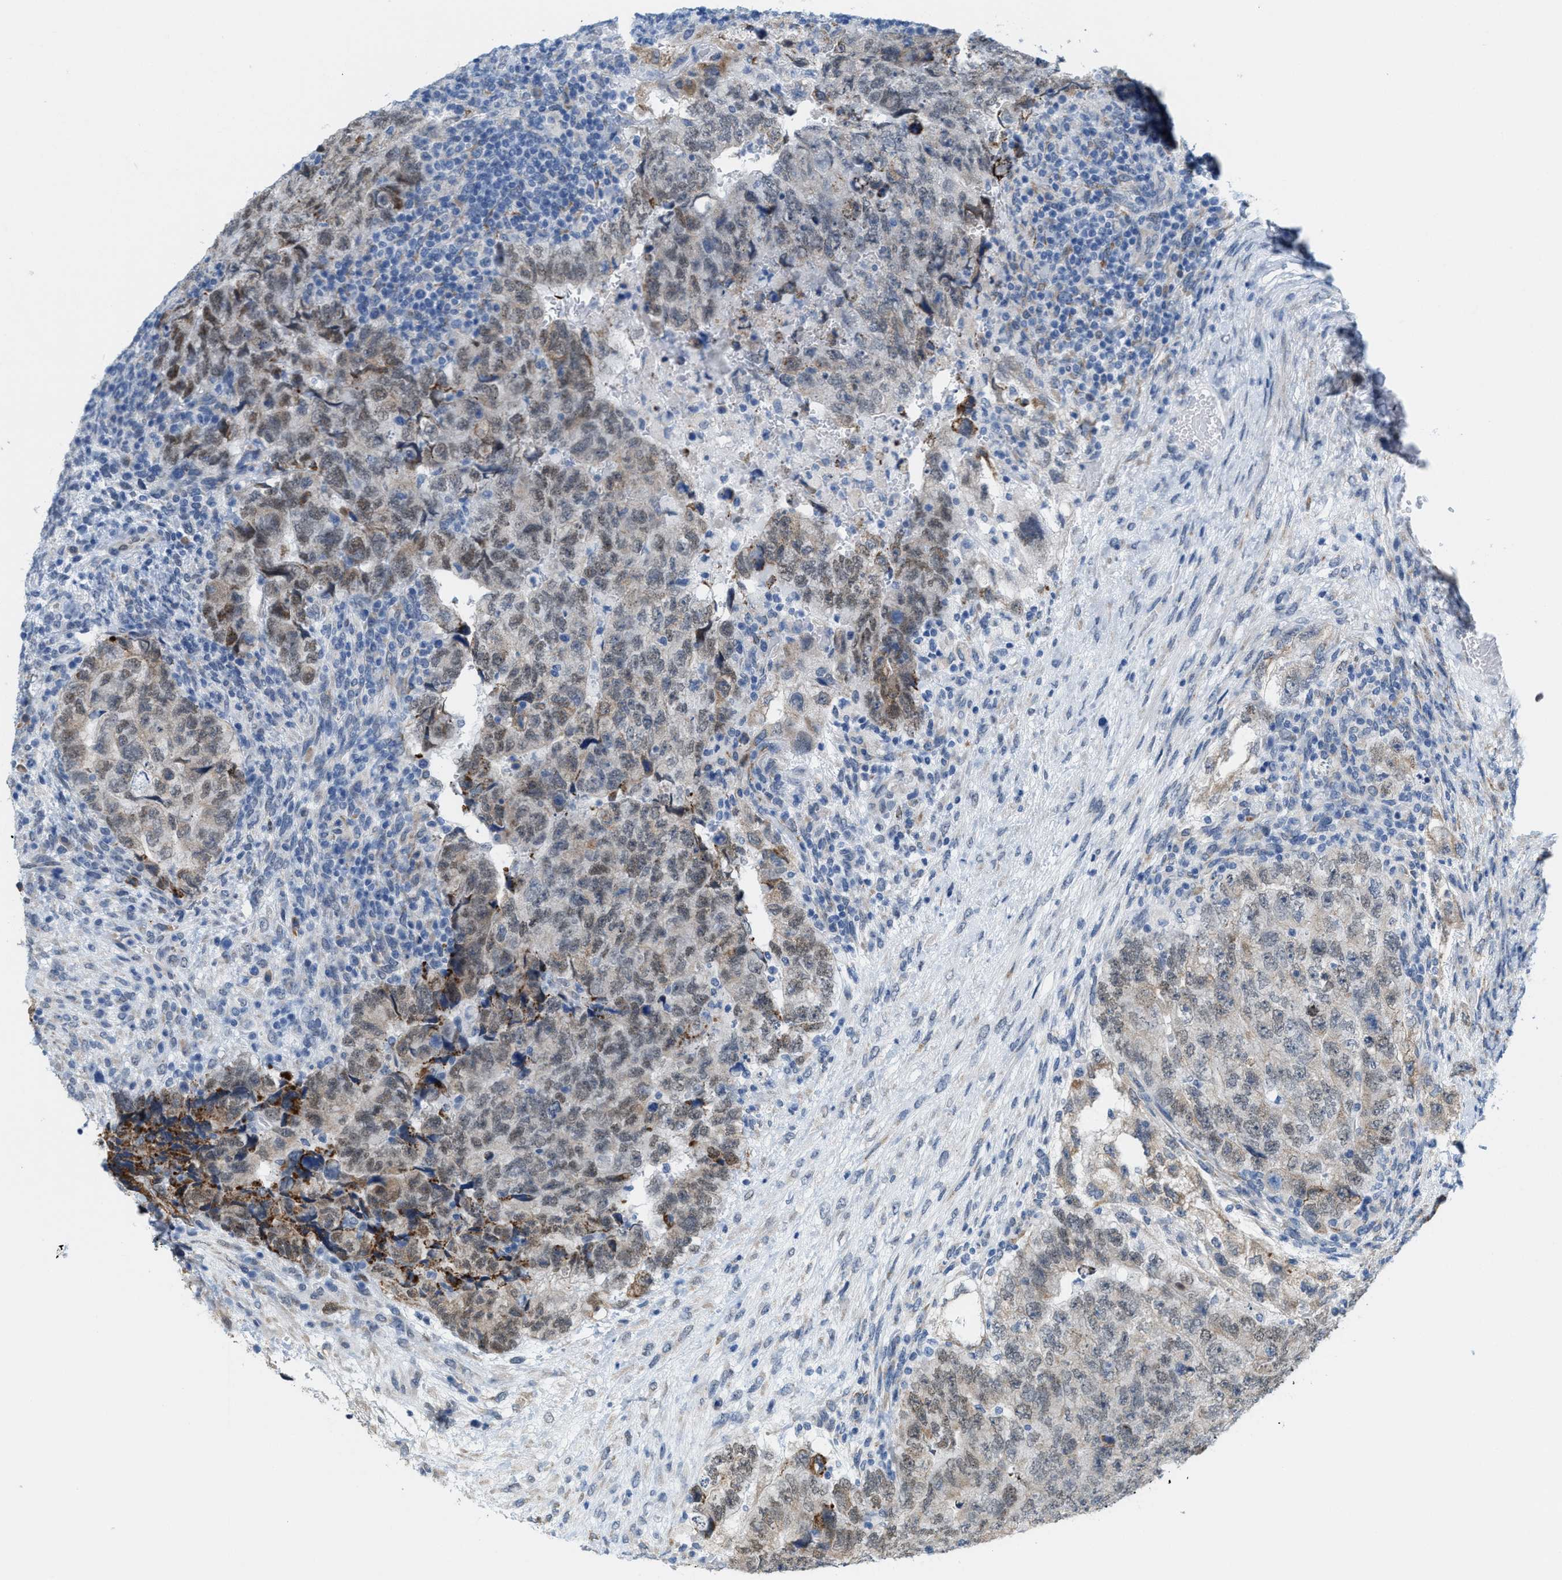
{"staining": {"intensity": "weak", "quantity": "25%-75%", "location": "cytoplasmic/membranous,nuclear"}, "tissue": "testis cancer", "cell_type": "Tumor cells", "image_type": "cancer", "snomed": [{"axis": "morphology", "description": "Carcinoma, Embryonal, NOS"}, {"axis": "topography", "description": "Testis"}], "caption": "This image shows immunohistochemistry (IHC) staining of human testis cancer (embryonal carcinoma), with low weak cytoplasmic/membranous and nuclear expression in about 25%-75% of tumor cells.", "gene": "KIFC3", "patient": {"sex": "male", "age": 36}}